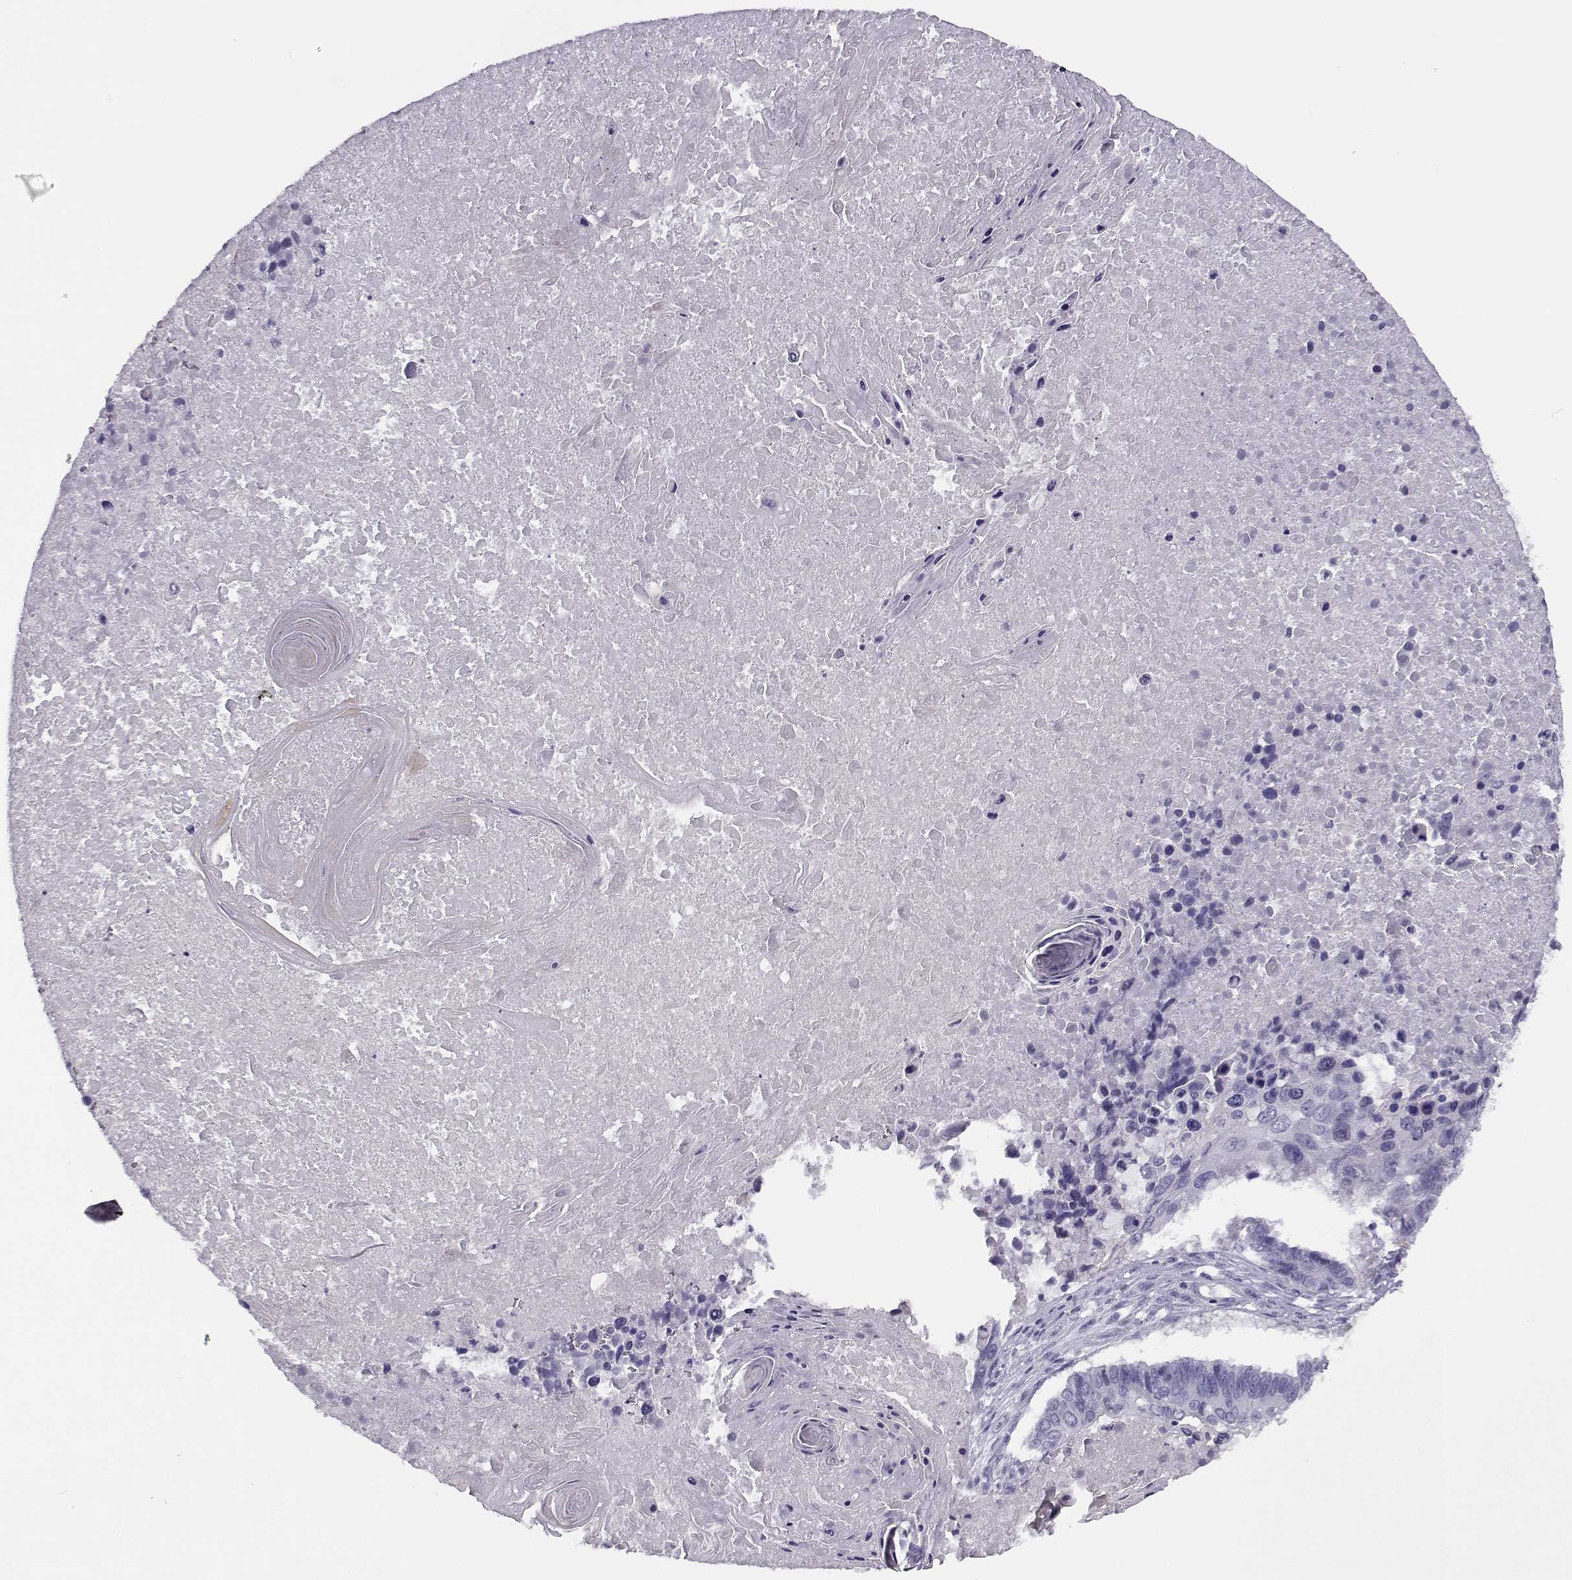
{"staining": {"intensity": "negative", "quantity": "none", "location": "none"}, "tissue": "lung cancer", "cell_type": "Tumor cells", "image_type": "cancer", "snomed": [{"axis": "morphology", "description": "Squamous cell carcinoma, NOS"}, {"axis": "topography", "description": "Lung"}], "caption": "Tumor cells are negative for protein expression in human squamous cell carcinoma (lung).", "gene": "CFAP77", "patient": {"sex": "male", "age": 73}}